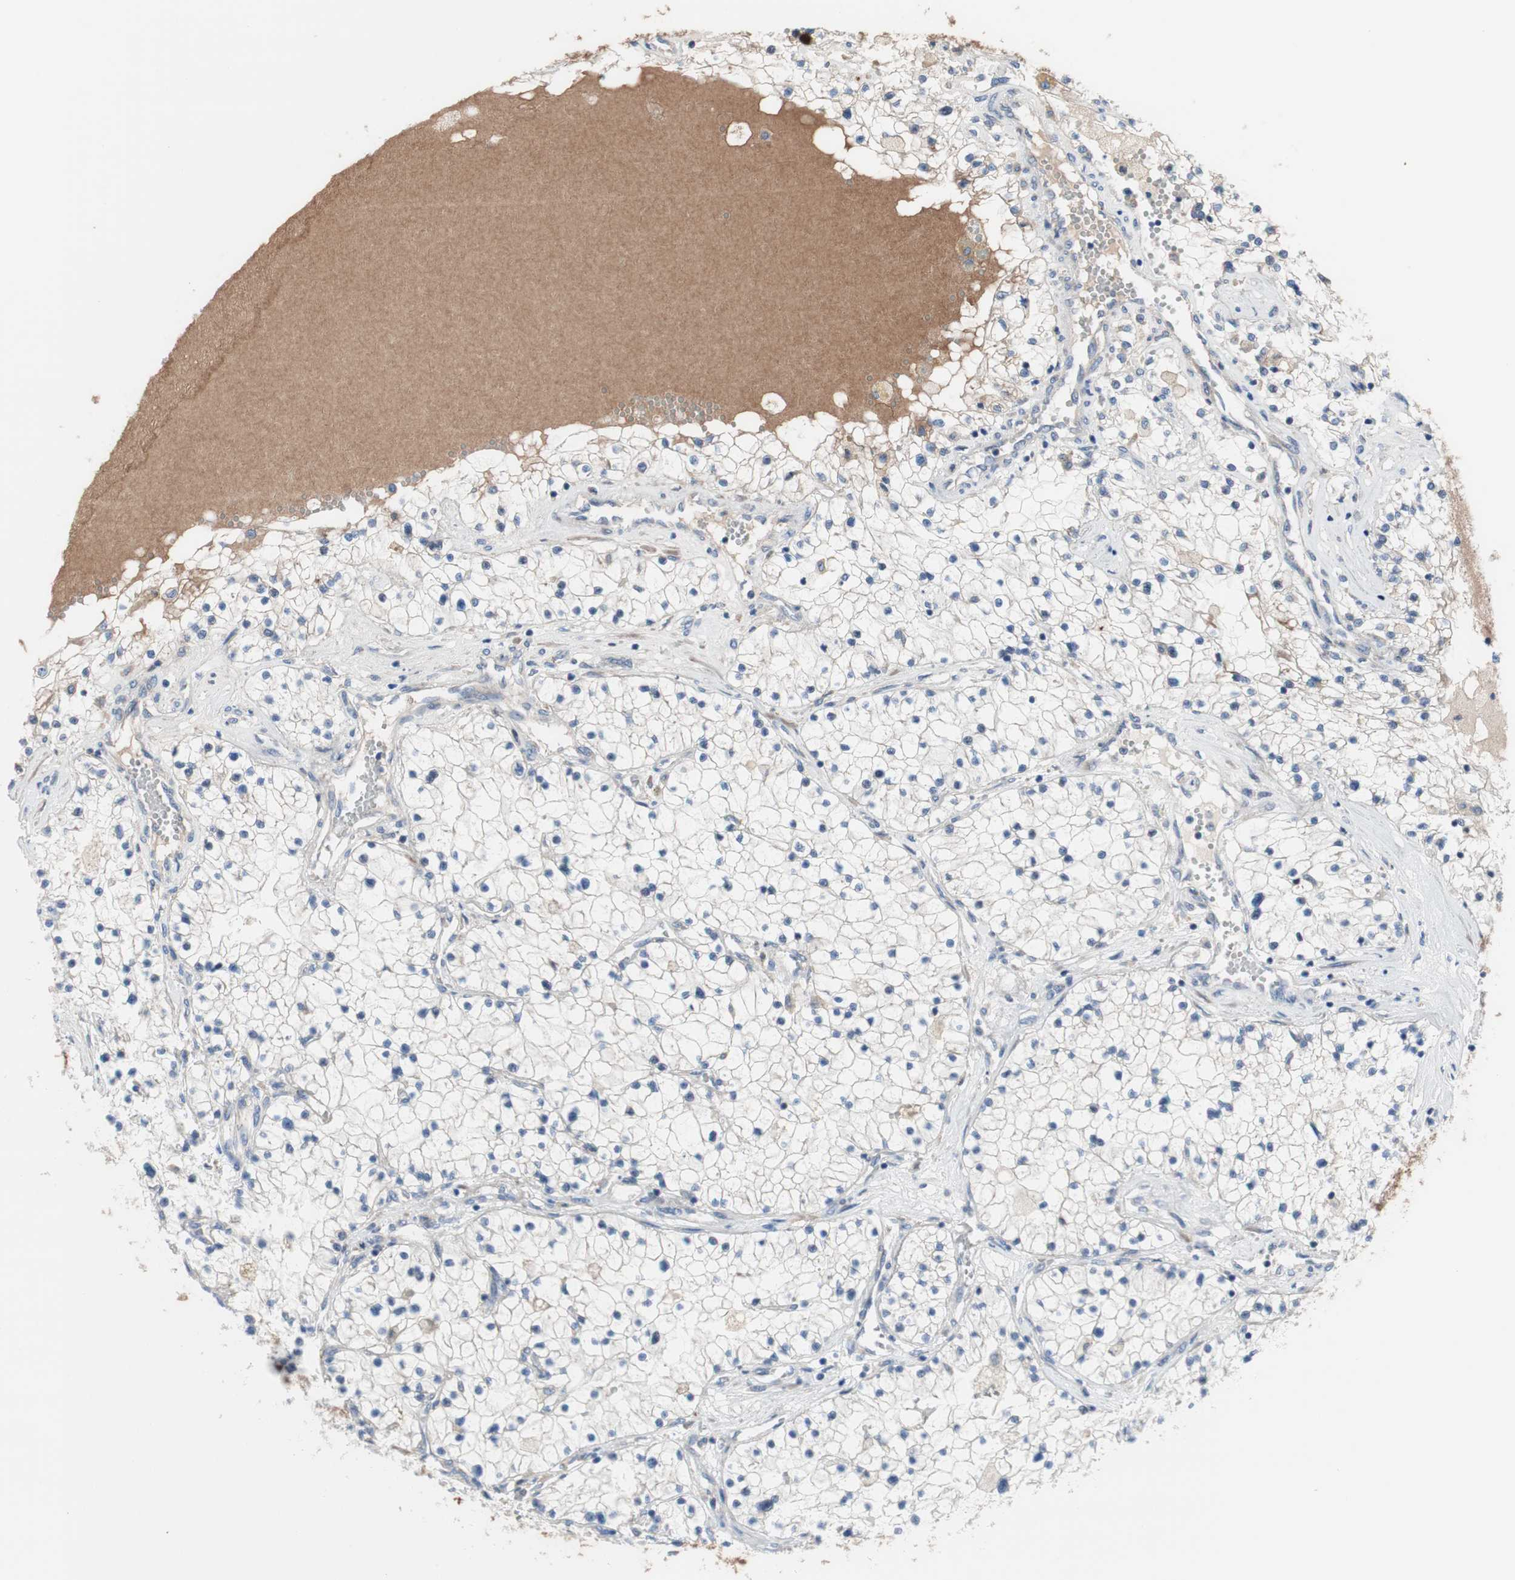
{"staining": {"intensity": "weak", "quantity": ">75%", "location": "cytoplasmic/membranous"}, "tissue": "renal cancer", "cell_type": "Tumor cells", "image_type": "cancer", "snomed": [{"axis": "morphology", "description": "Adenocarcinoma, NOS"}, {"axis": "topography", "description": "Kidney"}], "caption": "Brown immunohistochemical staining in renal adenocarcinoma displays weak cytoplasmic/membranous positivity in about >75% of tumor cells.", "gene": "KANSL1", "patient": {"sex": "male", "age": 68}}